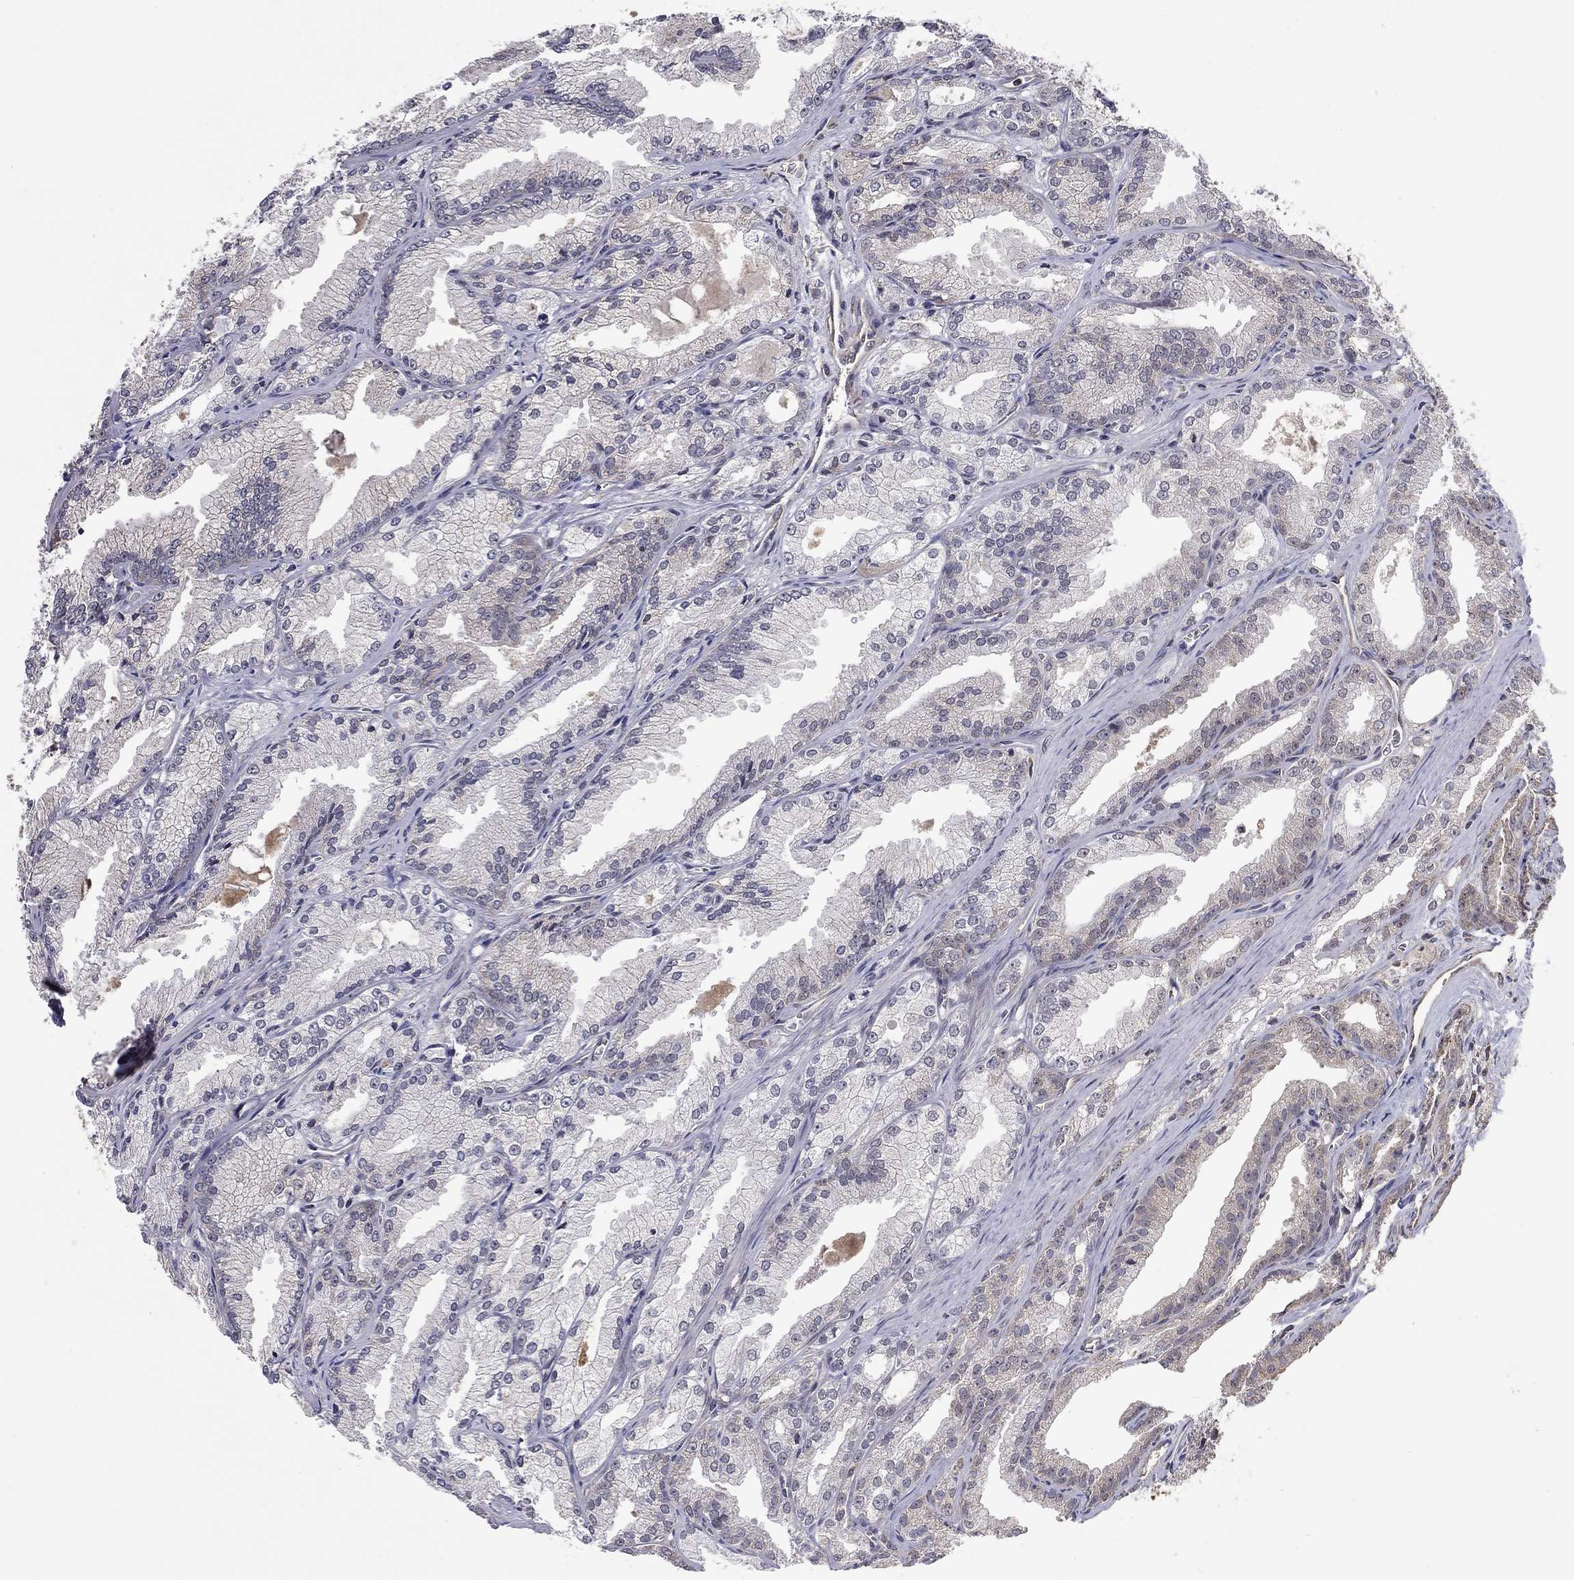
{"staining": {"intensity": "negative", "quantity": "none", "location": "none"}, "tissue": "prostate cancer", "cell_type": "Tumor cells", "image_type": "cancer", "snomed": [{"axis": "morphology", "description": "Adenocarcinoma, NOS"}, {"axis": "morphology", "description": "Adenocarcinoma, High grade"}, {"axis": "topography", "description": "Prostate"}], "caption": "Tumor cells show no significant expression in prostate cancer (adenocarcinoma).", "gene": "TDP1", "patient": {"sex": "male", "age": 70}}